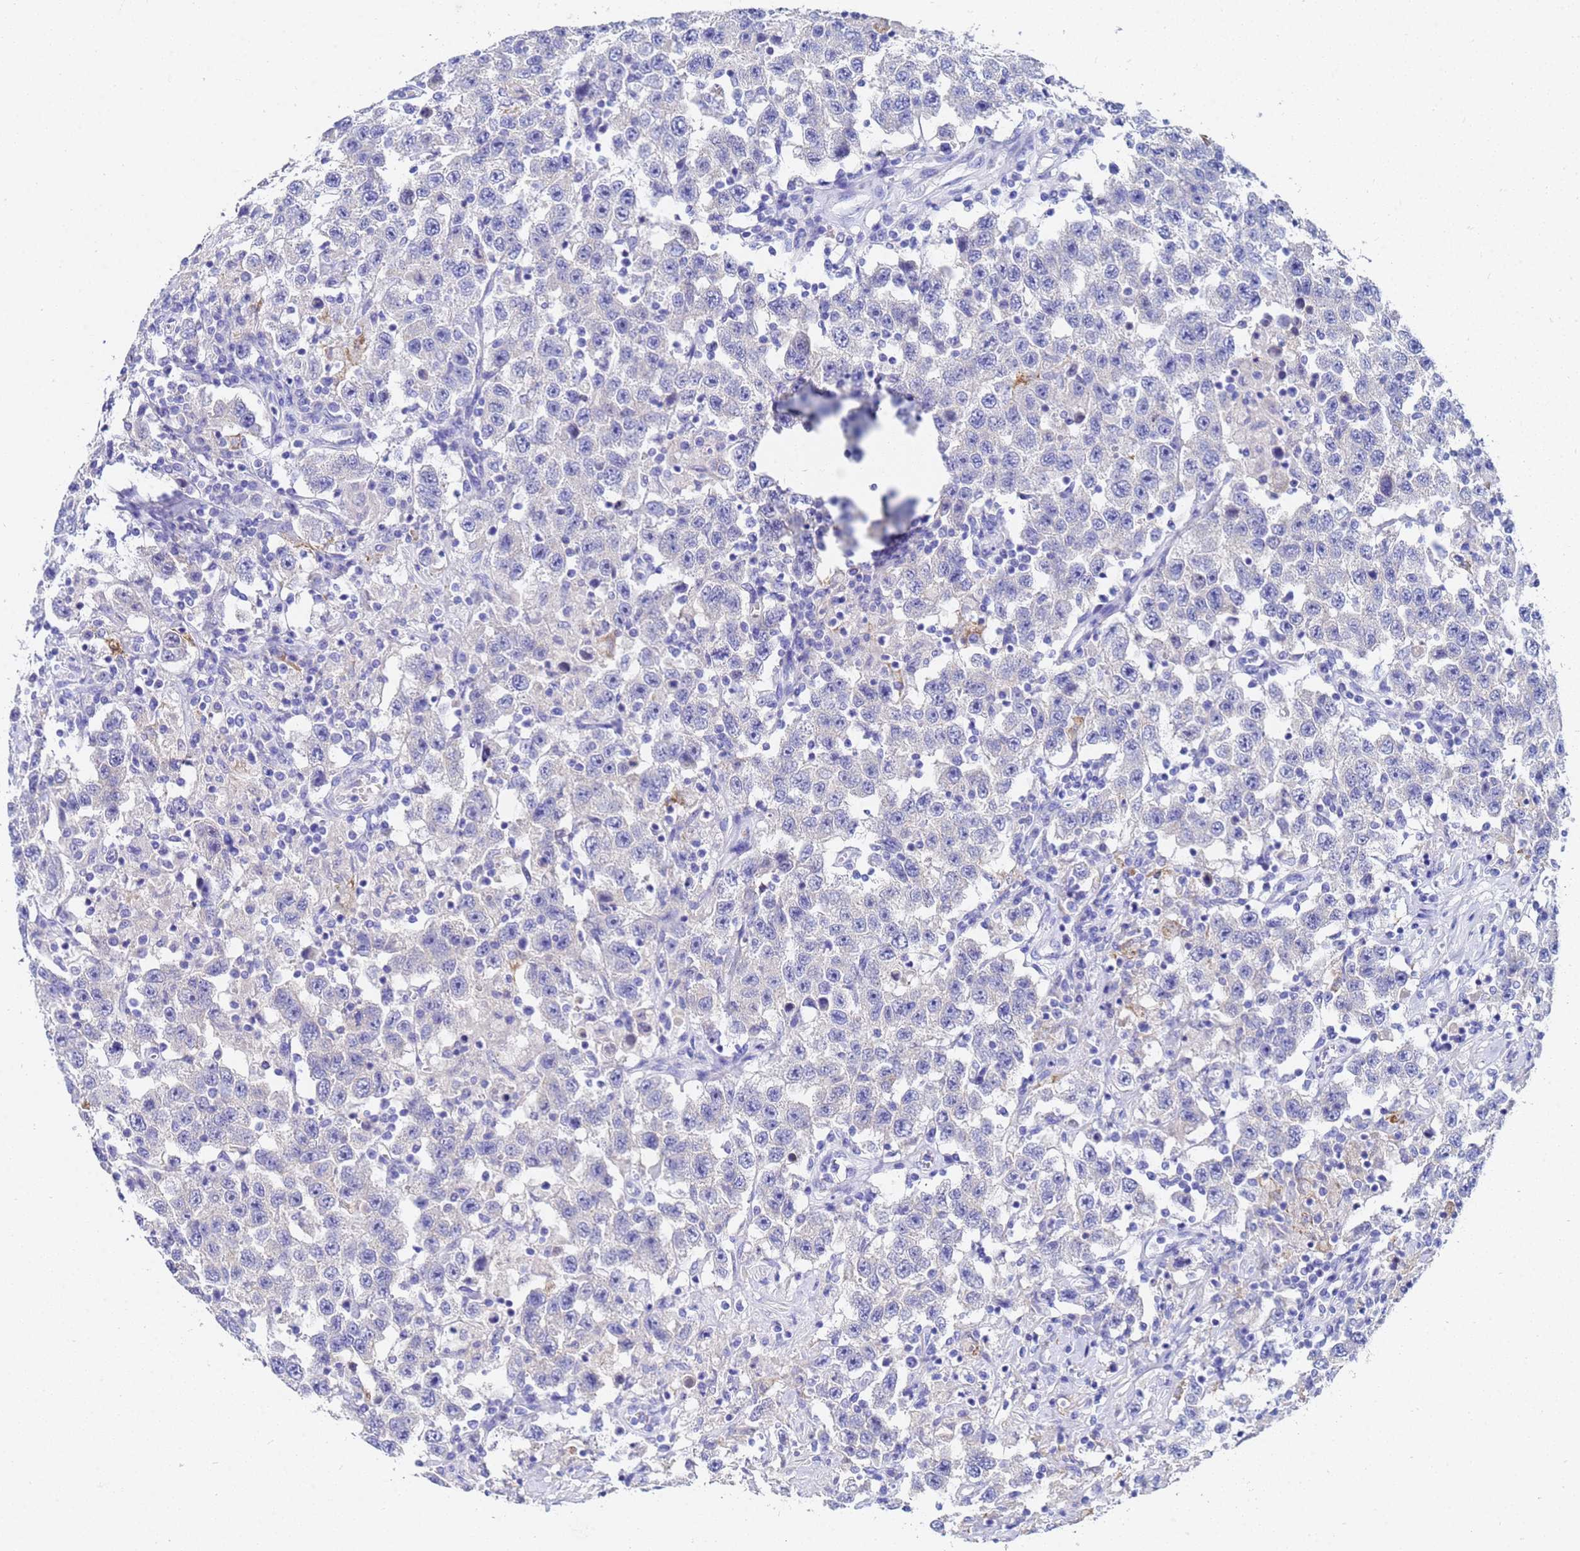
{"staining": {"intensity": "negative", "quantity": "none", "location": "none"}, "tissue": "testis cancer", "cell_type": "Tumor cells", "image_type": "cancer", "snomed": [{"axis": "morphology", "description": "Seminoma, NOS"}, {"axis": "topography", "description": "Testis"}], "caption": "A micrograph of testis cancer stained for a protein displays no brown staining in tumor cells.", "gene": "C2orf72", "patient": {"sex": "male", "age": 41}}